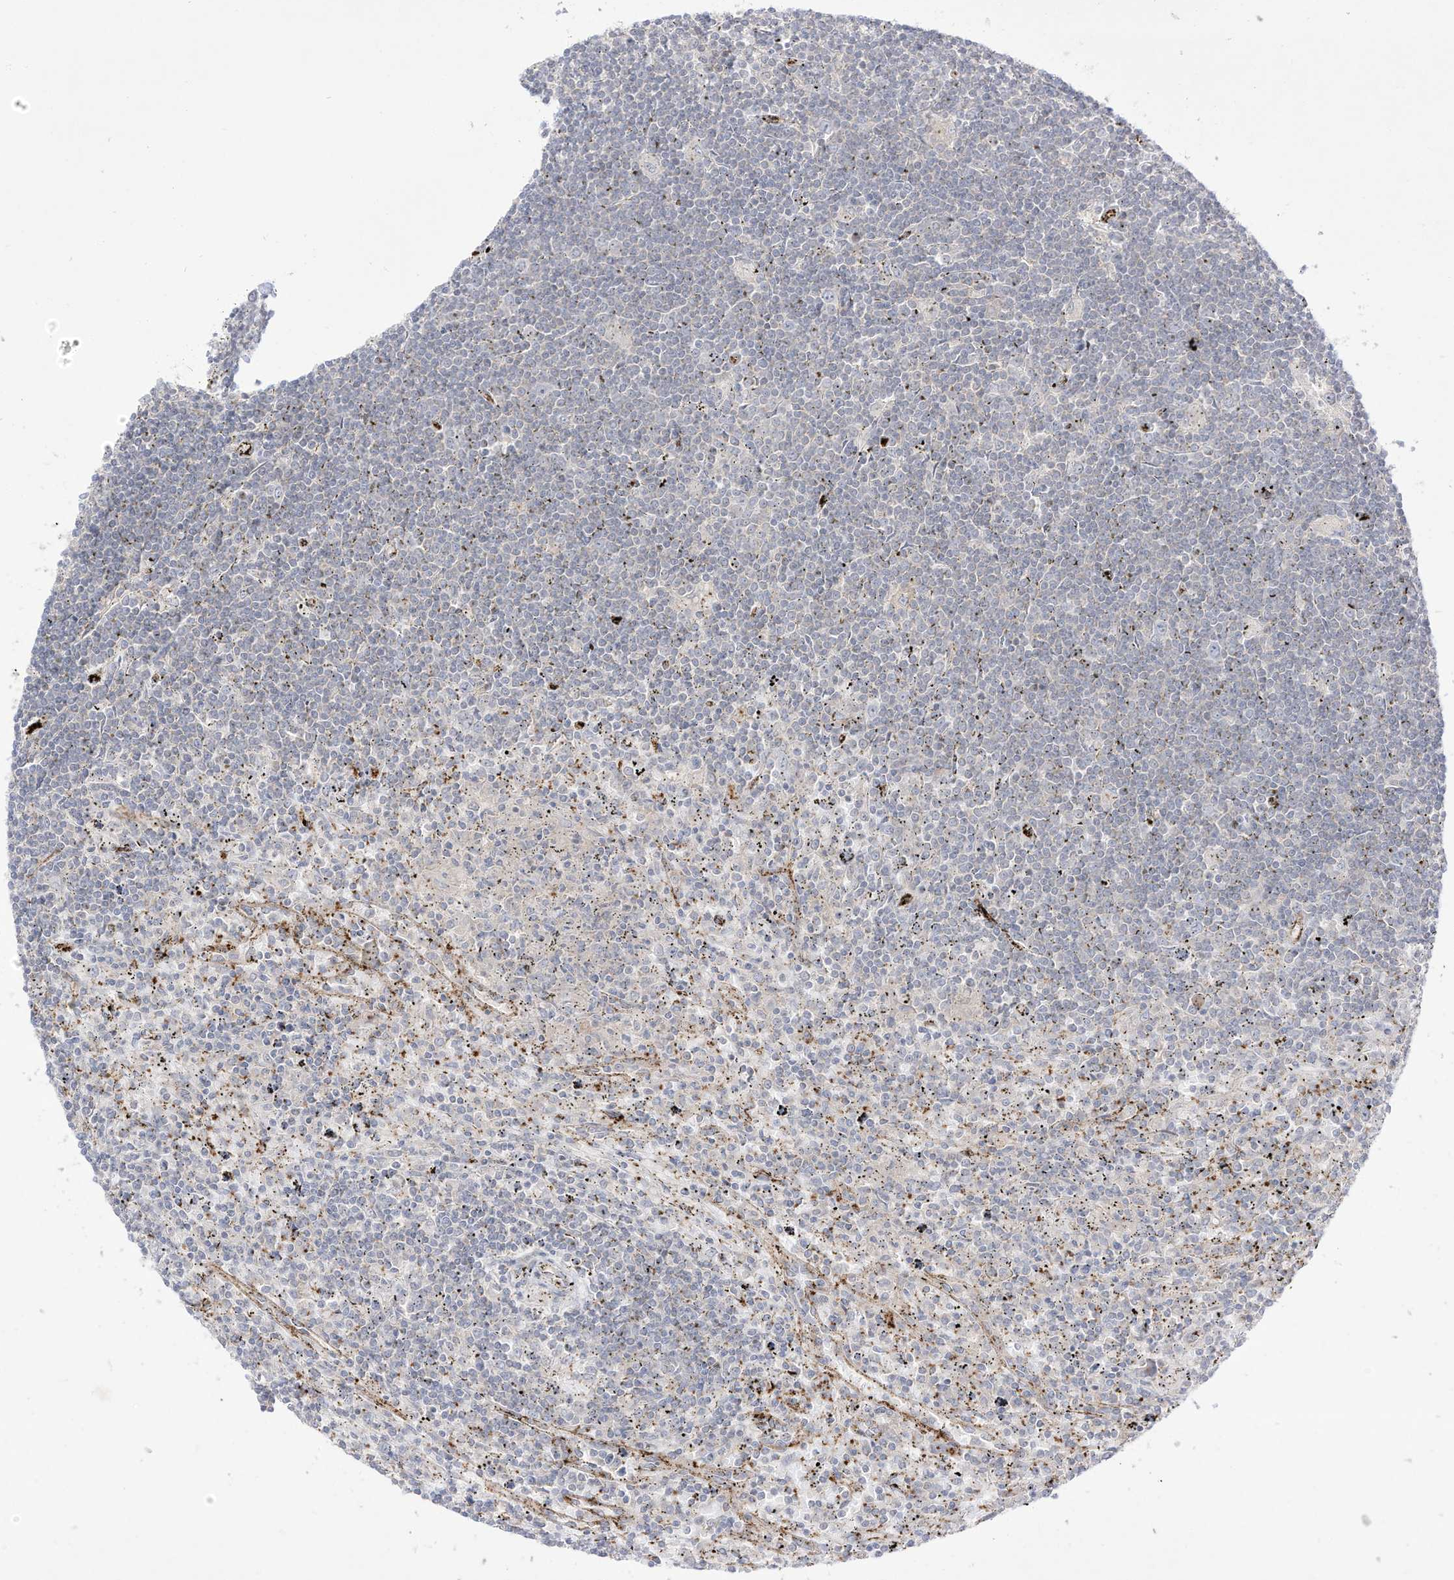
{"staining": {"intensity": "negative", "quantity": "none", "location": "none"}, "tissue": "lymphoma", "cell_type": "Tumor cells", "image_type": "cancer", "snomed": [{"axis": "morphology", "description": "Malignant lymphoma, non-Hodgkin's type, Low grade"}, {"axis": "topography", "description": "Spleen"}], "caption": "Immunohistochemical staining of lymphoma demonstrates no significant expression in tumor cells.", "gene": "ZGRF1", "patient": {"sex": "male", "age": 76}}